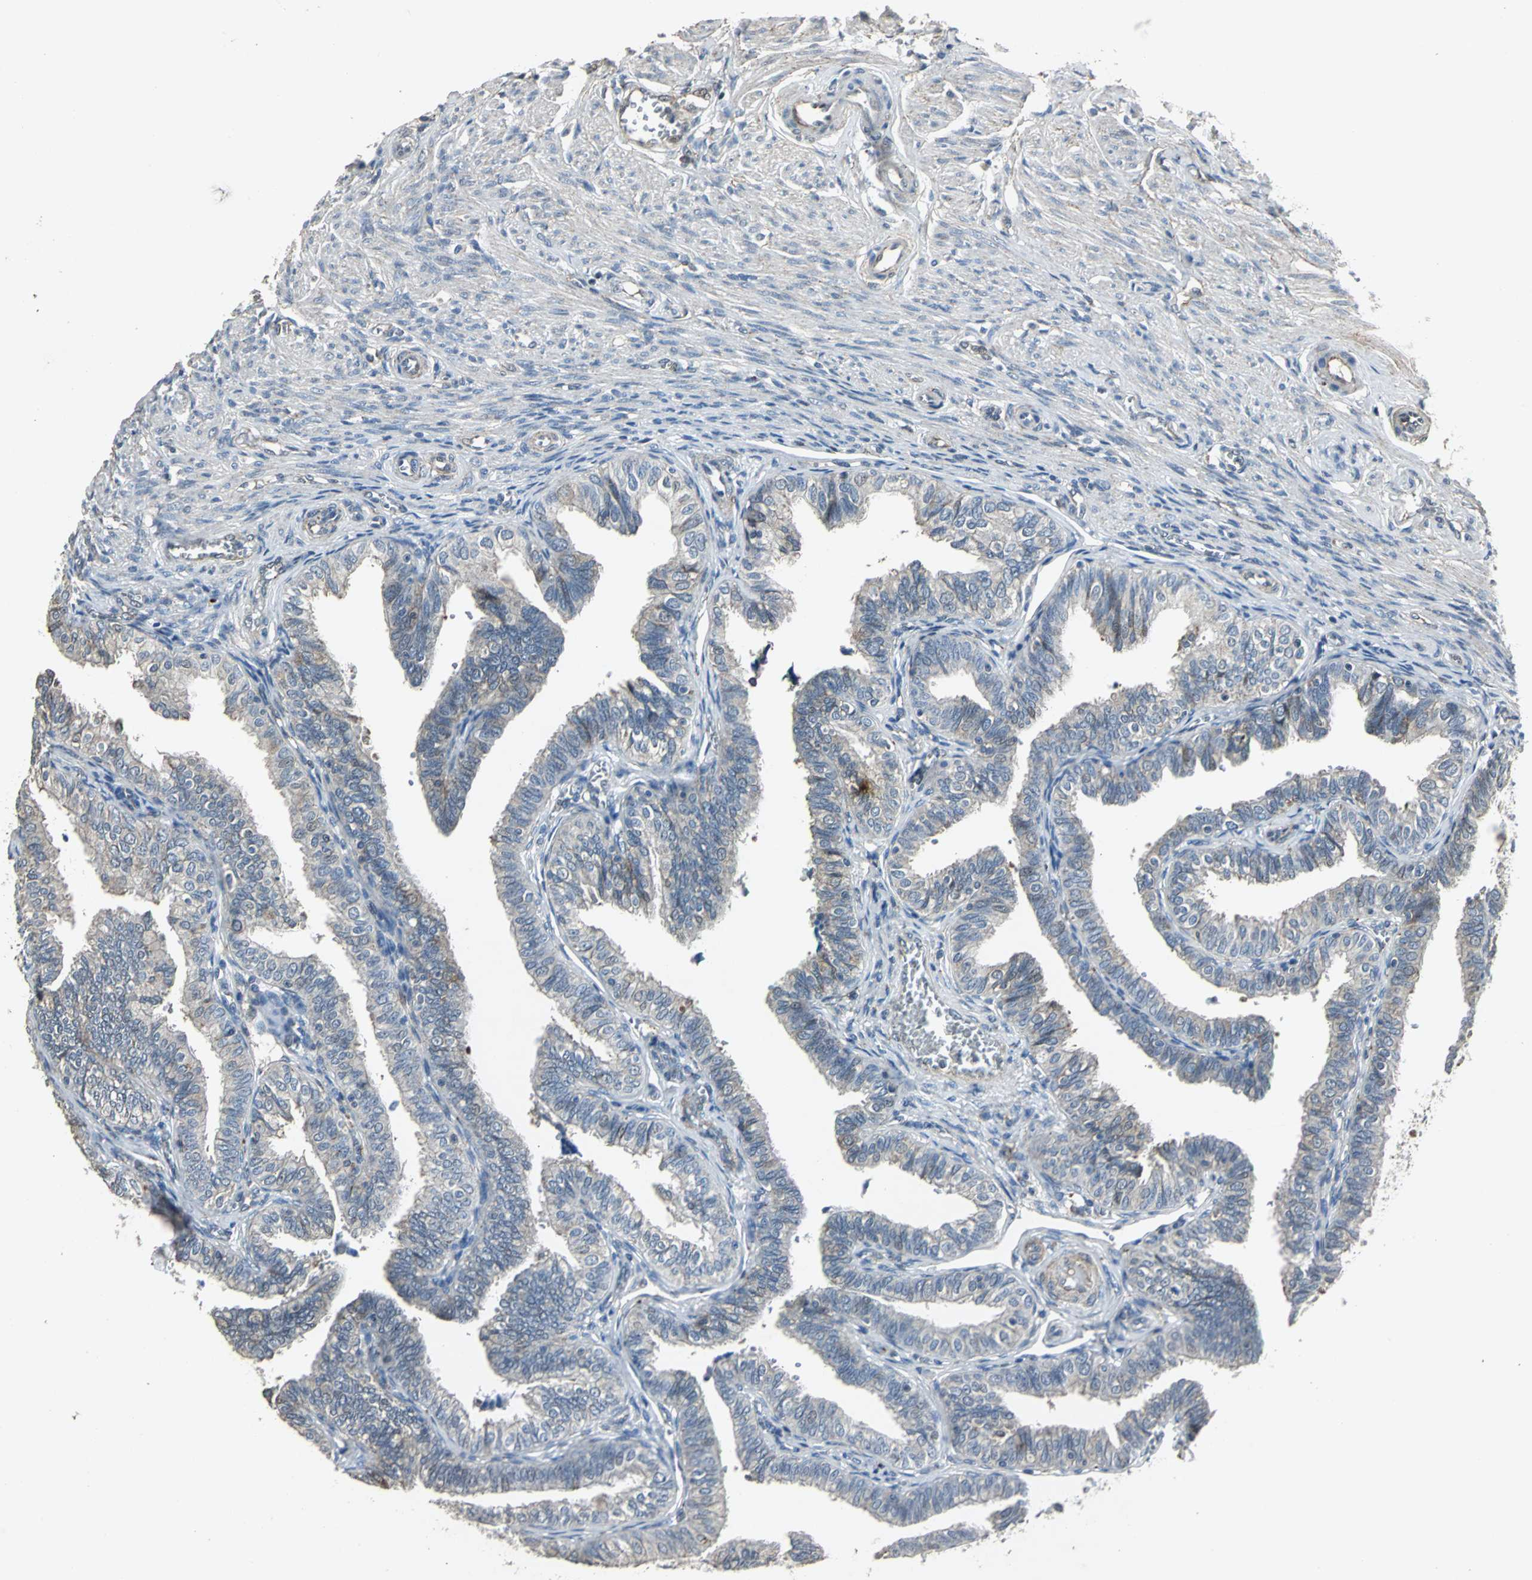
{"staining": {"intensity": "weak", "quantity": "25%-75%", "location": "cytoplasmic/membranous"}, "tissue": "fallopian tube", "cell_type": "Glandular cells", "image_type": "normal", "snomed": [{"axis": "morphology", "description": "Normal tissue, NOS"}, {"axis": "topography", "description": "Fallopian tube"}], "caption": "Fallopian tube was stained to show a protein in brown. There is low levels of weak cytoplasmic/membranous staining in about 25%-75% of glandular cells.", "gene": "DNAJB4", "patient": {"sex": "female", "age": 46}}